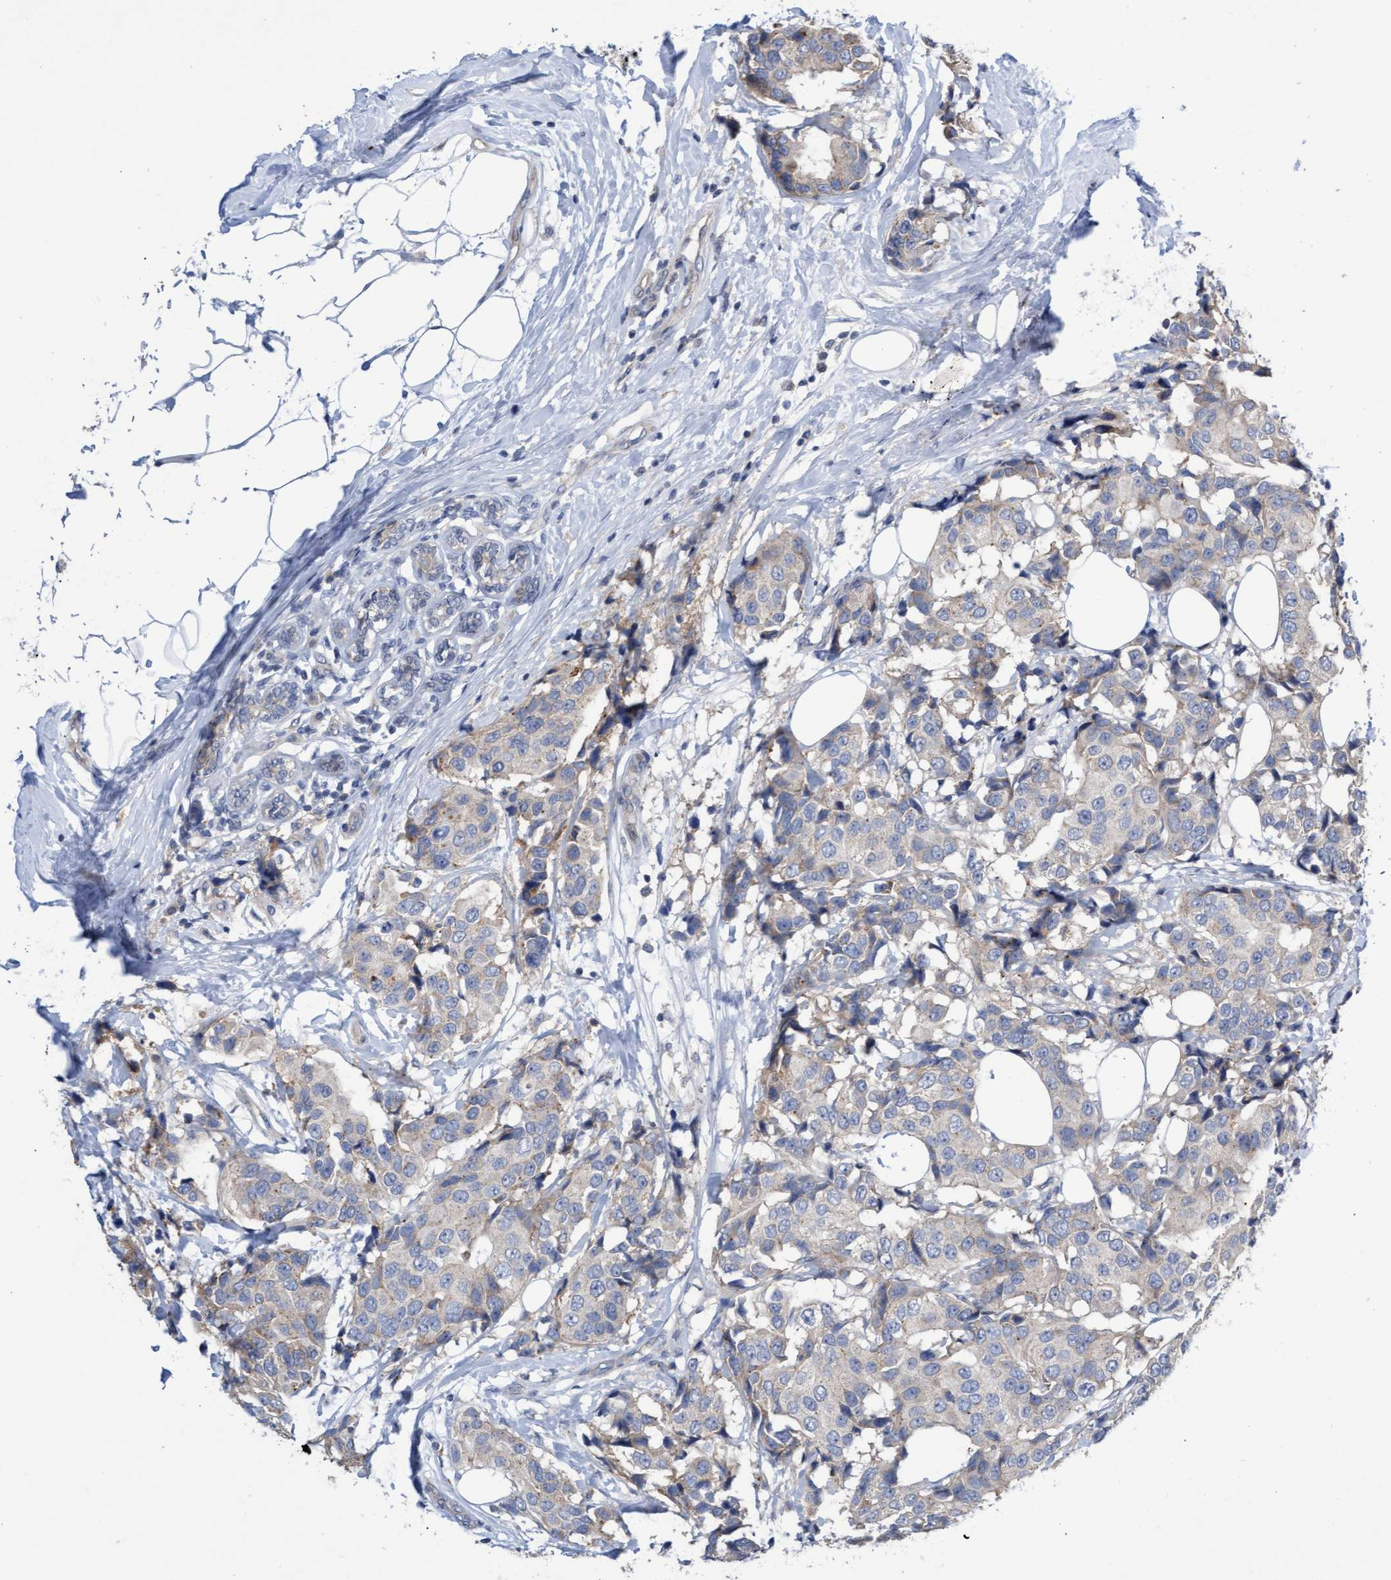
{"staining": {"intensity": "weak", "quantity": "<25%", "location": "cytoplasmic/membranous"}, "tissue": "breast cancer", "cell_type": "Tumor cells", "image_type": "cancer", "snomed": [{"axis": "morphology", "description": "Normal tissue, NOS"}, {"axis": "morphology", "description": "Duct carcinoma"}, {"axis": "topography", "description": "Breast"}], "caption": "A micrograph of human breast invasive ductal carcinoma is negative for staining in tumor cells.", "gene": "ABCF2", "patient": {"sex": "female", "age": 39}}